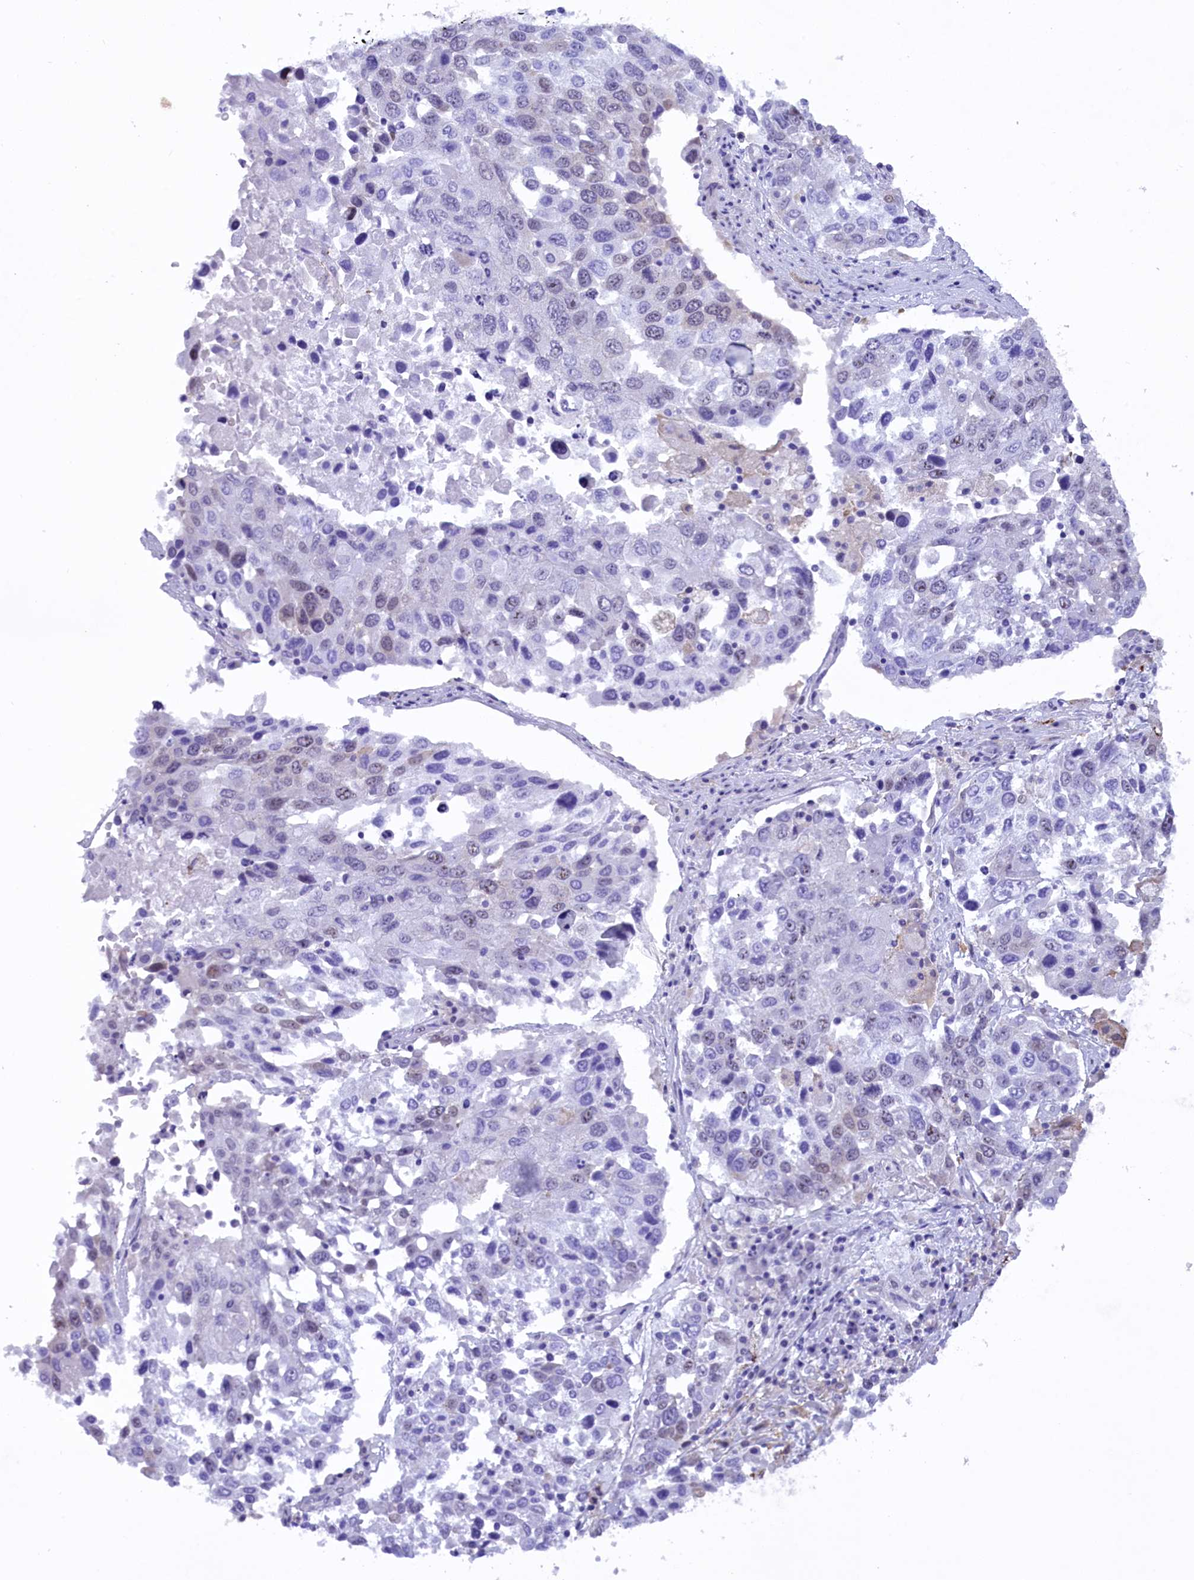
{"staining": {"intensity": "negative", "quantity": "none", "location": "none"}, "tissue": "lung cancer", "cell_type": "Tumor cells", "image_type": "cancer", "snomed": [{"axis": "morphology", "description": "Squamous cell carcinoma, NOS"}, {"axis": "topography", "description": "Lung"}], "caption": "Immunohistochemistry histopathology image of neoplastic tissue: human lung cancer stained with DAB shows no significant protein expression in tumor cells. Brightfield microscopy of immunohistochemistry stained with DAB (3,3'-diaminobenzidine) (brown) and hematoxylin (blue), captured at high magnification.", "gene": "RPS6KB1", "patient": {"sex": "male", "age": 65}}